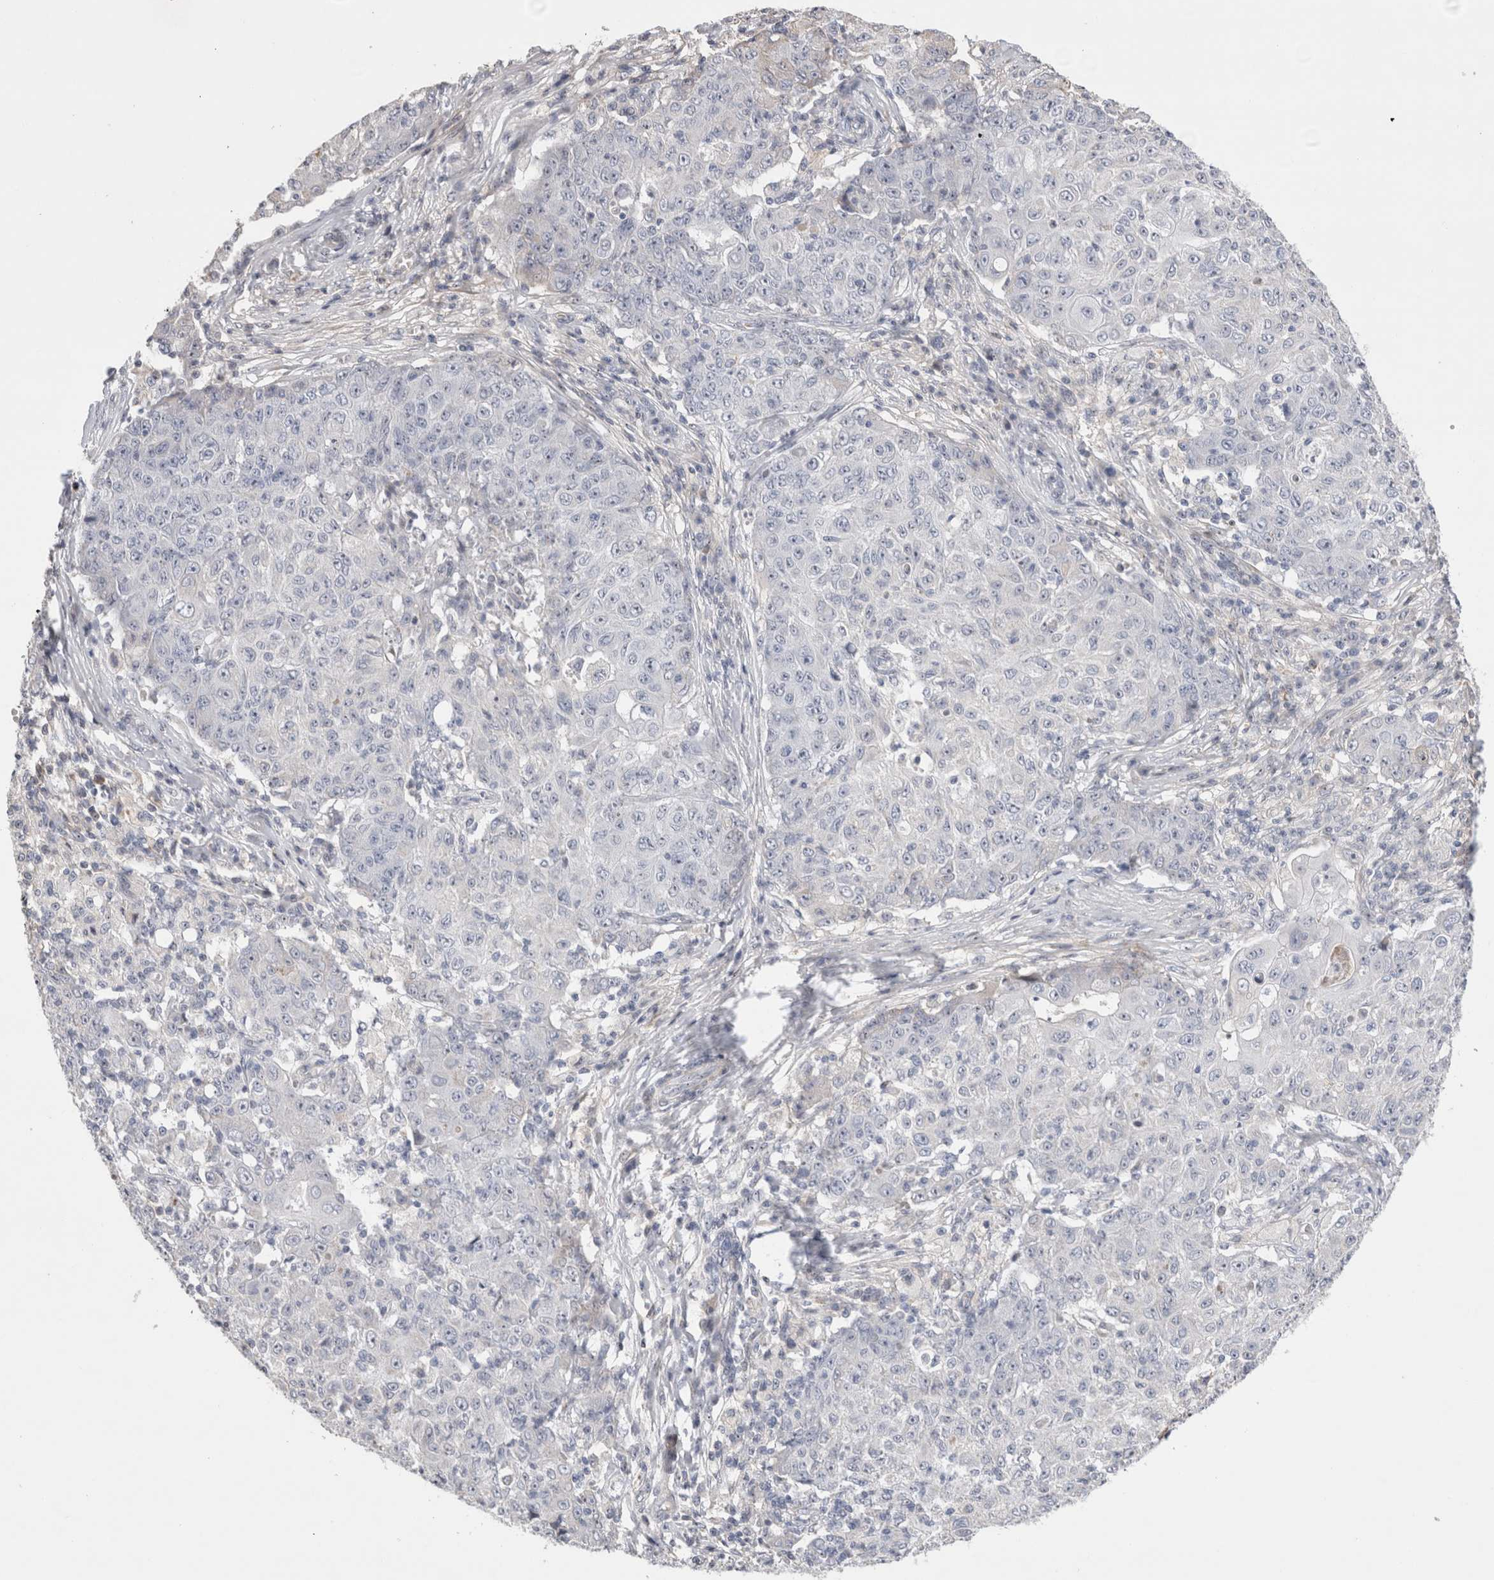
{"staining": {"intensity": "negative", "quantity": "none", "location": "none"}, "tissue": "ovarian cancer", "cell_type": "Tumor cells", "image_type": "cancer", "snomed": [{"axis": "morphology", "description": "Carcinoma, endometroid"}, {"axis": "topography", "description": "Ovary"}], "caption": "A high-resolution photomicrograph shows immunohistochemistry (IHC) staining of ovarian endometroid carcinoma, which demonstrates no significant expression in tumor cells.", "gene": "ECHDC2", "patient": {"sex": "female", "age": 42}}